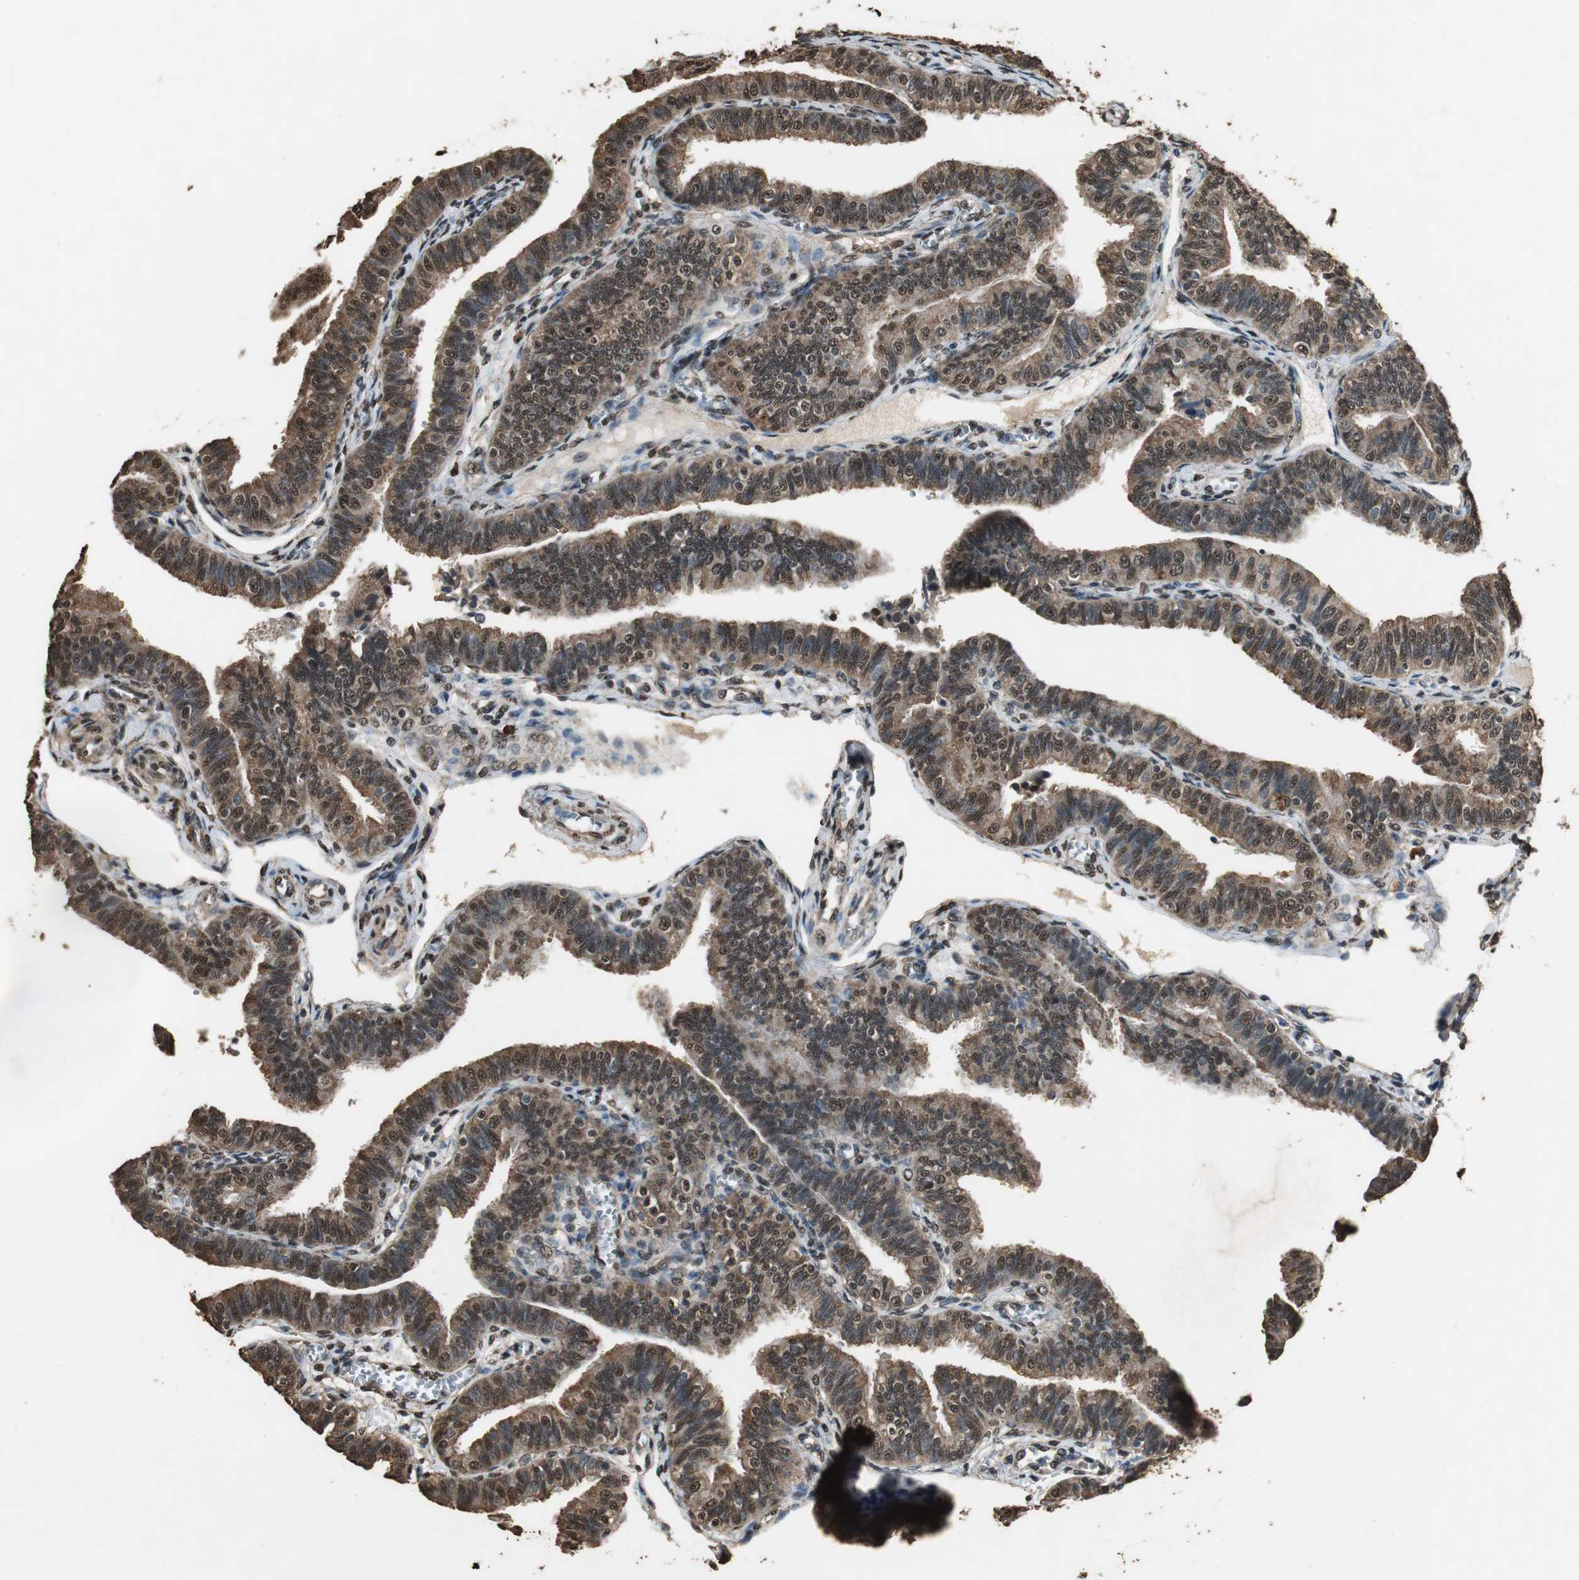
{"staining": {"intensity": "strong", "quantity": ">75%", "location": "cytoplasmic/membranous,nuclear"}, "tissue": "fallopian tube", "cell_type": "Glandular cells", "image_type": "normal", "snomed": [{"axis": "morphology", "description": "Normal tissue, NOS"}, {"axis": "topography", "description": "Fallopian tube"}], "caption": "Immunohistochemistry photomicrograph of unremarkable fallopian tube: human fallopian tube stained using immunohistochemistry demonstrates high levels of strong protein expression localized specifically in the cytoplasmic/membranous,nuclear of glandular cells, appearing as a cytoplasmic/membranous,nuclear brown color.", "gene": "PPP1R13B", "patient": {"sex": "female", "age": 46}}